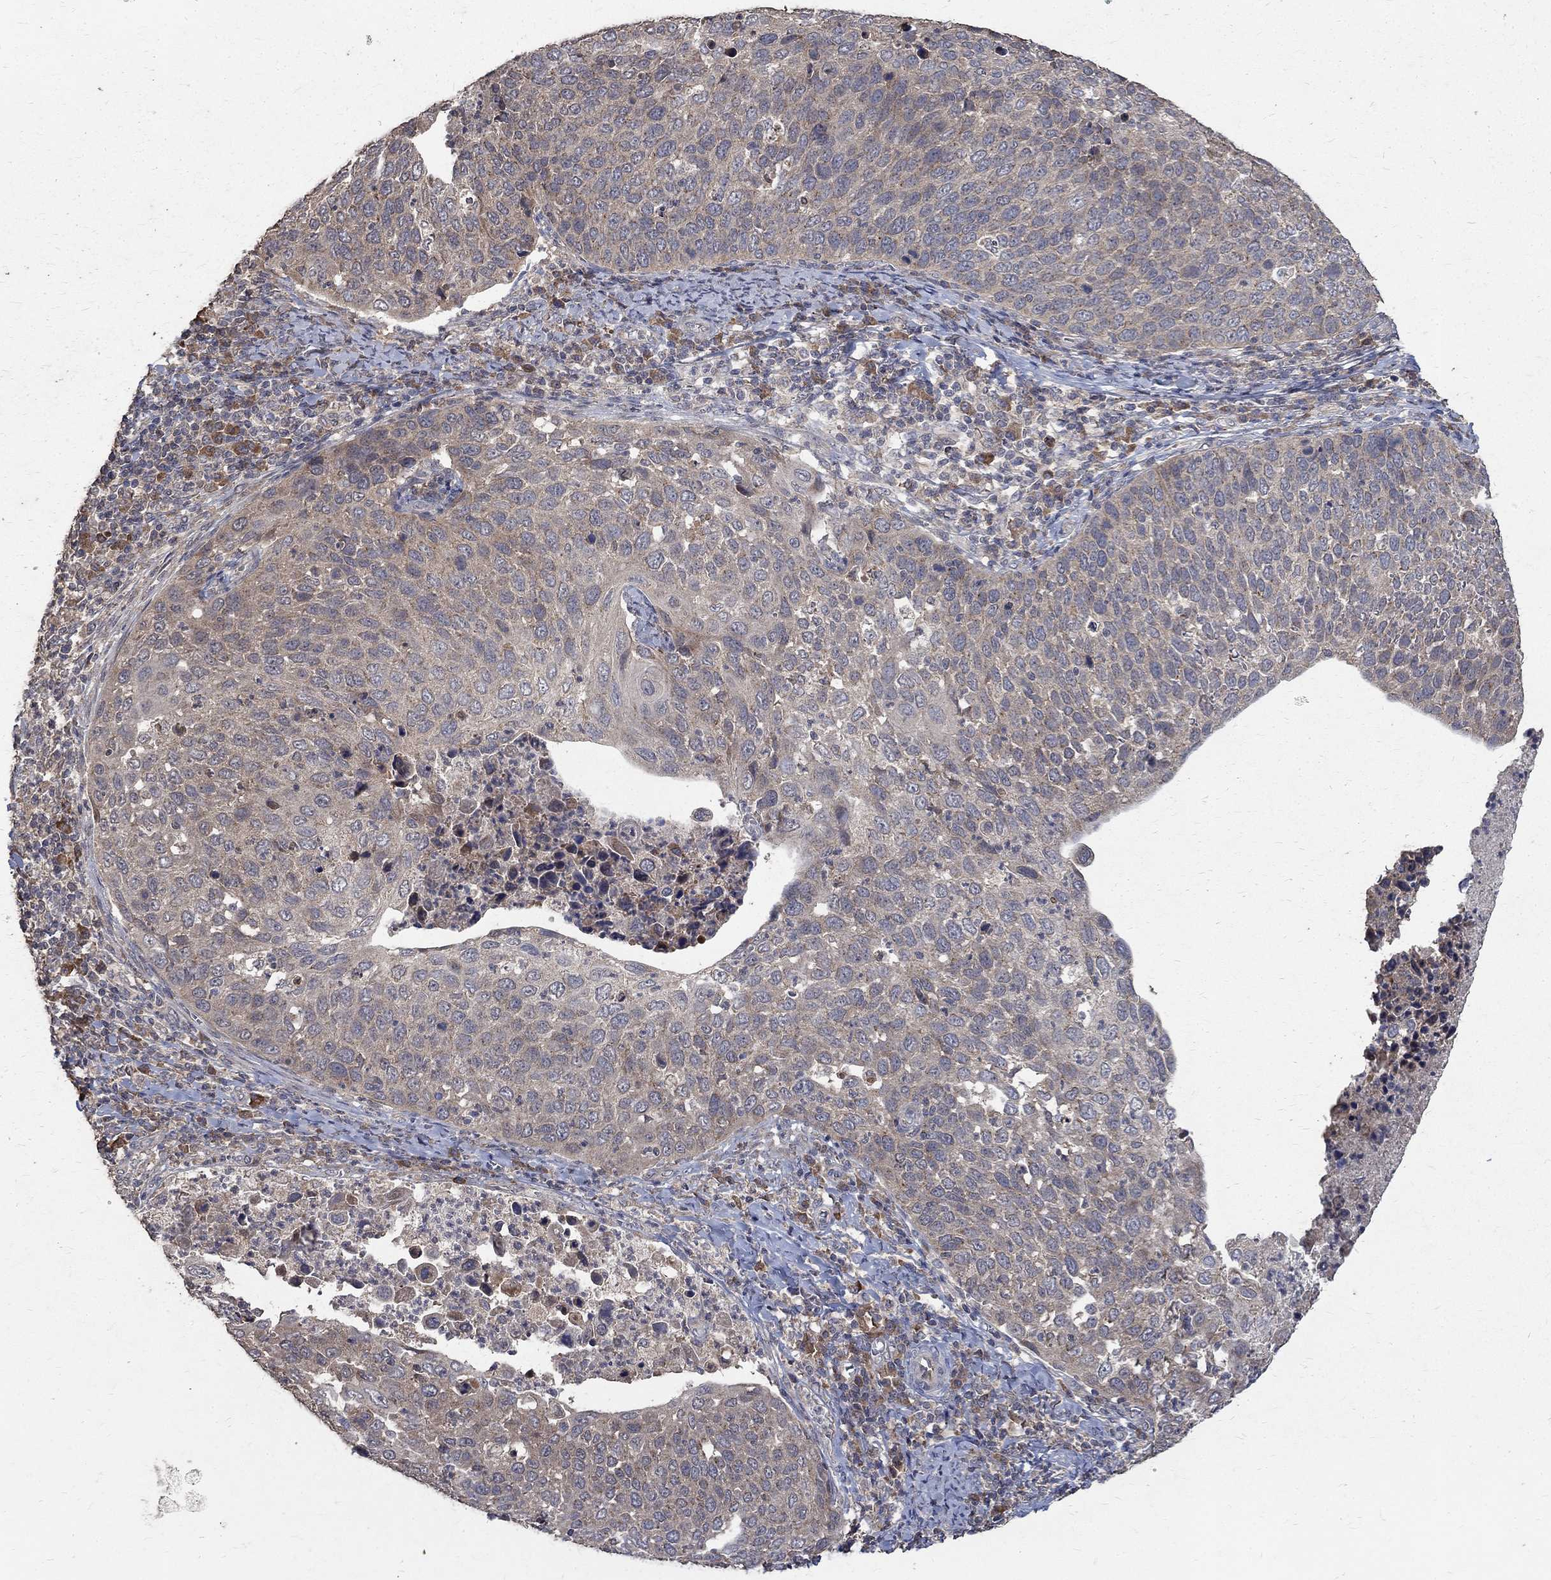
{"staining": {"intensity": "weak", "quantity": "25%-75%", "location": "cytoplasmic/membranous"}, "tissue": "cervical cancer", "cell_type": "Tumor cells", "image_type": "cancer", "snomed": [{"axis": "morphology", "description": "Squamous cell carcinoma, NOS"}, {"axis": "topography", "description": "Cervix"}], "caption": "Immunohistochemical staining of human cervical squamous cell carcinoma demonstrates low levels of weak cytoplasmic/membranous protein expression in about 25%-75% of tumor cells.", "gene": "C17orf75", "patient": {"sex": "female", "age": 54}}